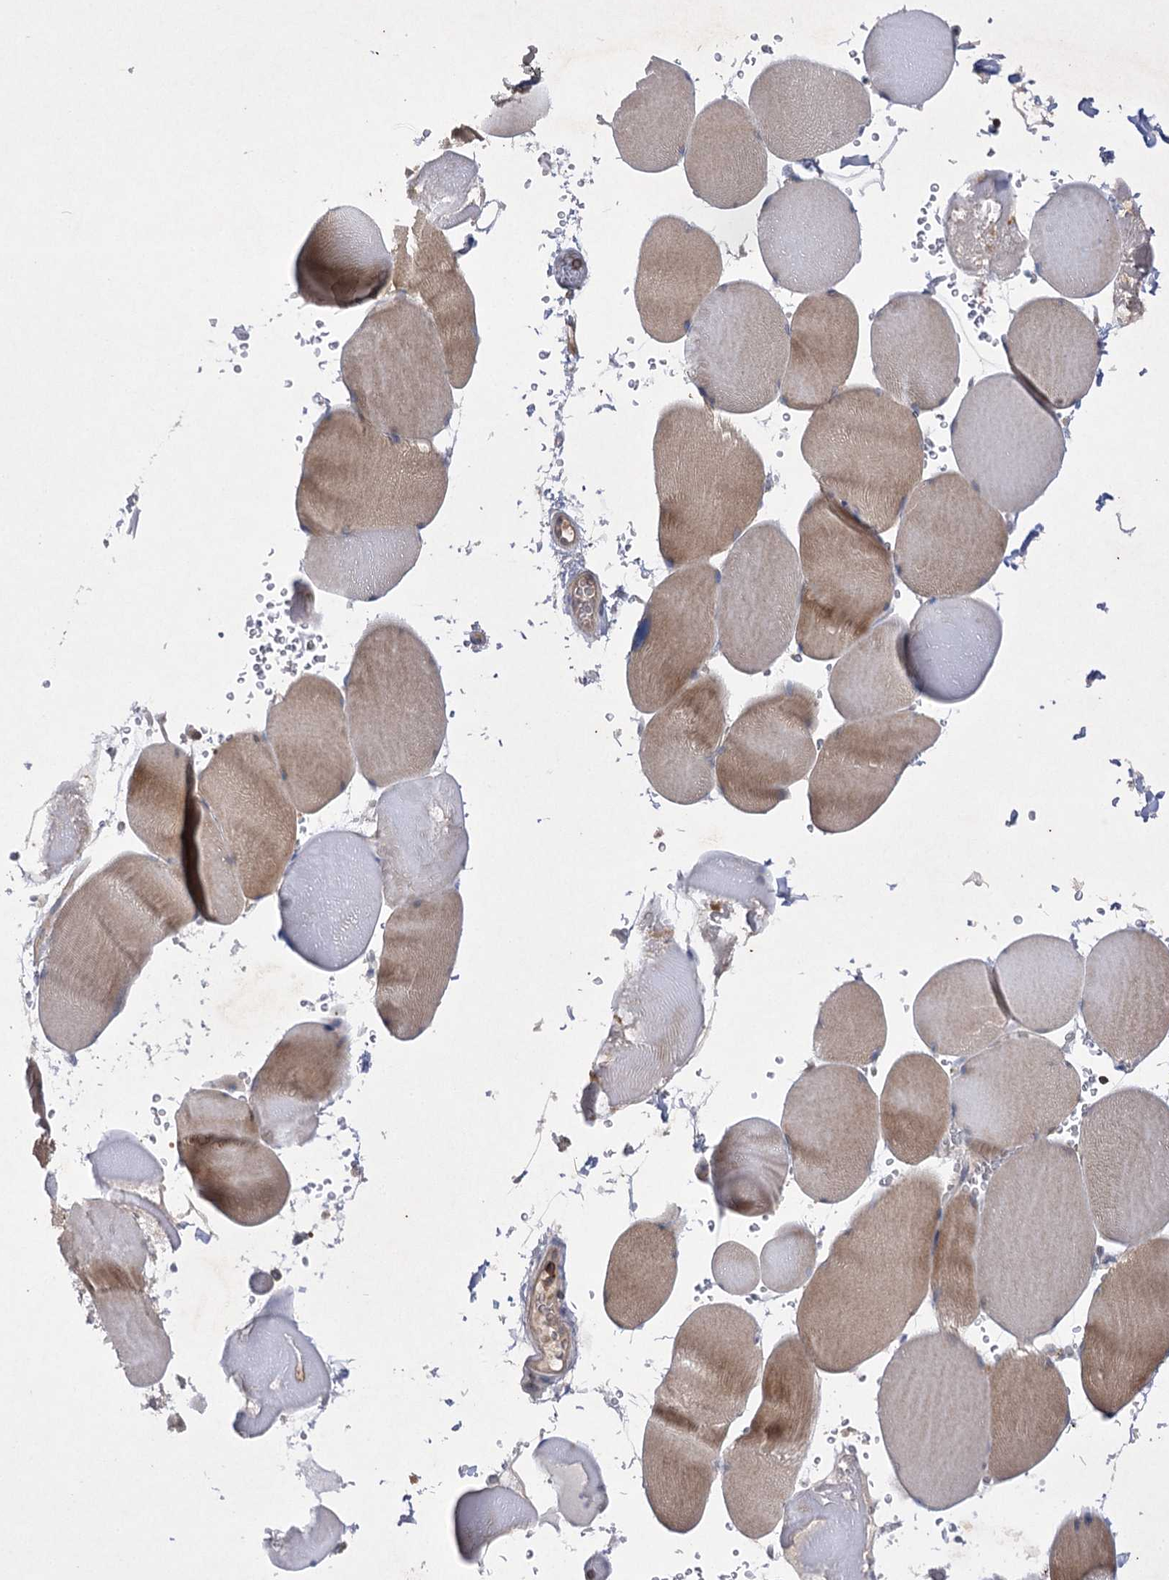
{"staining": {"intensity": "moderate", "quantity": "<25%", "location": "cytoplasmic/membranous"}, "tissue": "skeletal muscle", "cell_type": "Myocytes", "image_type": "normal", "snomed": [{"axis": "morphology", "description": "Normal tissue, NOS"}, {"axis": "topography", "description": "Skeletal muscle"}, {"axis": "topography", "description": "Head-Neck"}], "caption": "Immunohistochemical staining of unremarkable human skeletal muscle demonstrates moderate cytoplasmic/membranous protein staining in about <25% of myocytes.", "gene": "BCR", "patient": {"sex": "male", "age": 66}}